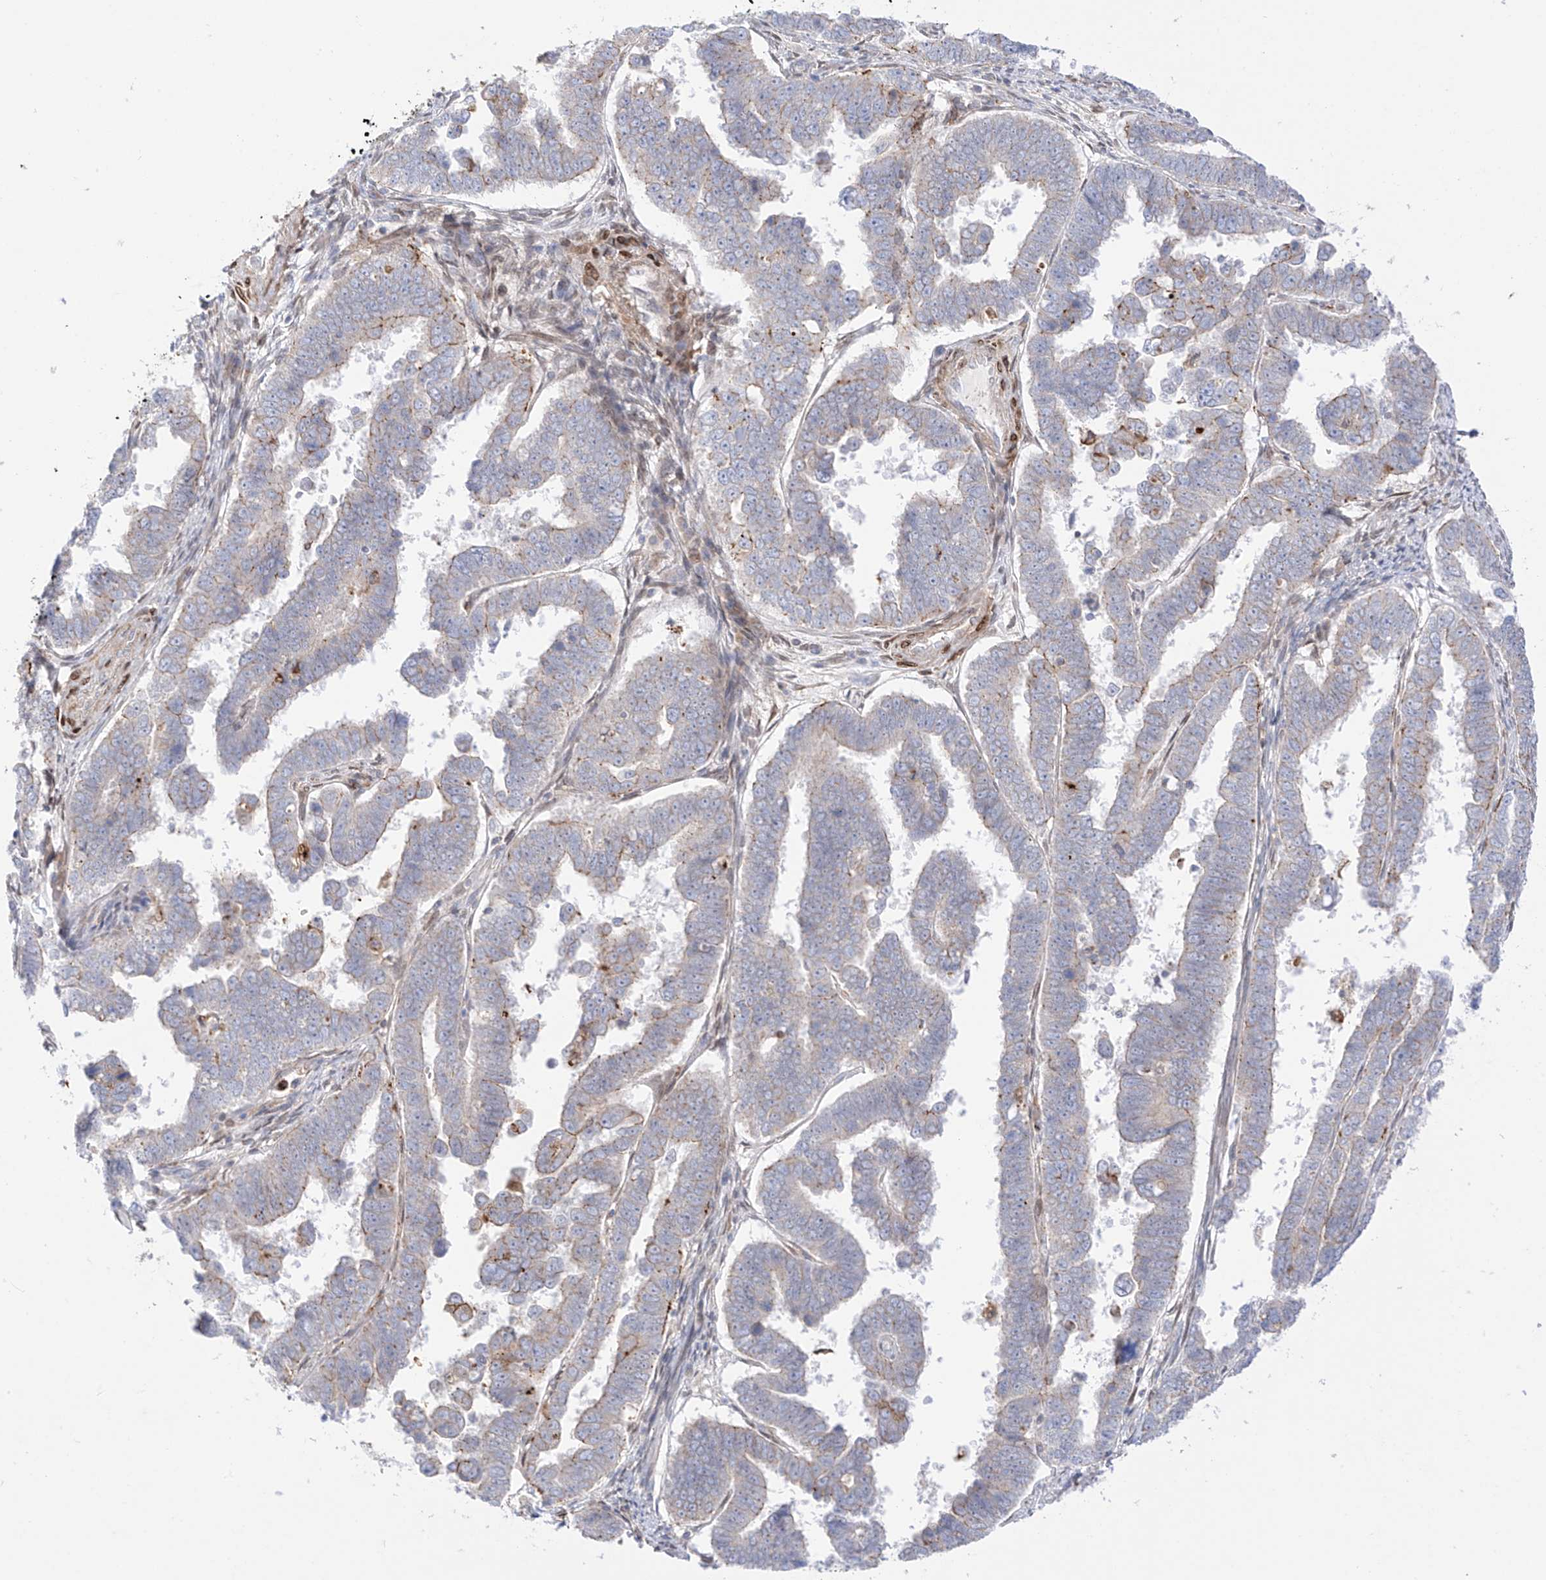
{"staining": {"intensity": "weak", "quantity": "25%-75%", "location": "cytoplasmic/membranous"}, "tissue": "endometrial cancer", "cell_type": "Tumor cells", "image_type": "cancer", "snomed": [{"axis": "morphology", "description": "Adenocarcinoma, NOS"}, {"axis": "topography", "description": "Endometrium"}], "caption": "Weak cytoplasmic/membranous protein expression is seen in approximately 25%-75% of tumor cells in endometrial cancer. (DAB = brown stain, brightfield microscopy at high magnification).", "gene": "PCYOX1", "patient": {"sex": "female", "age": 75}}